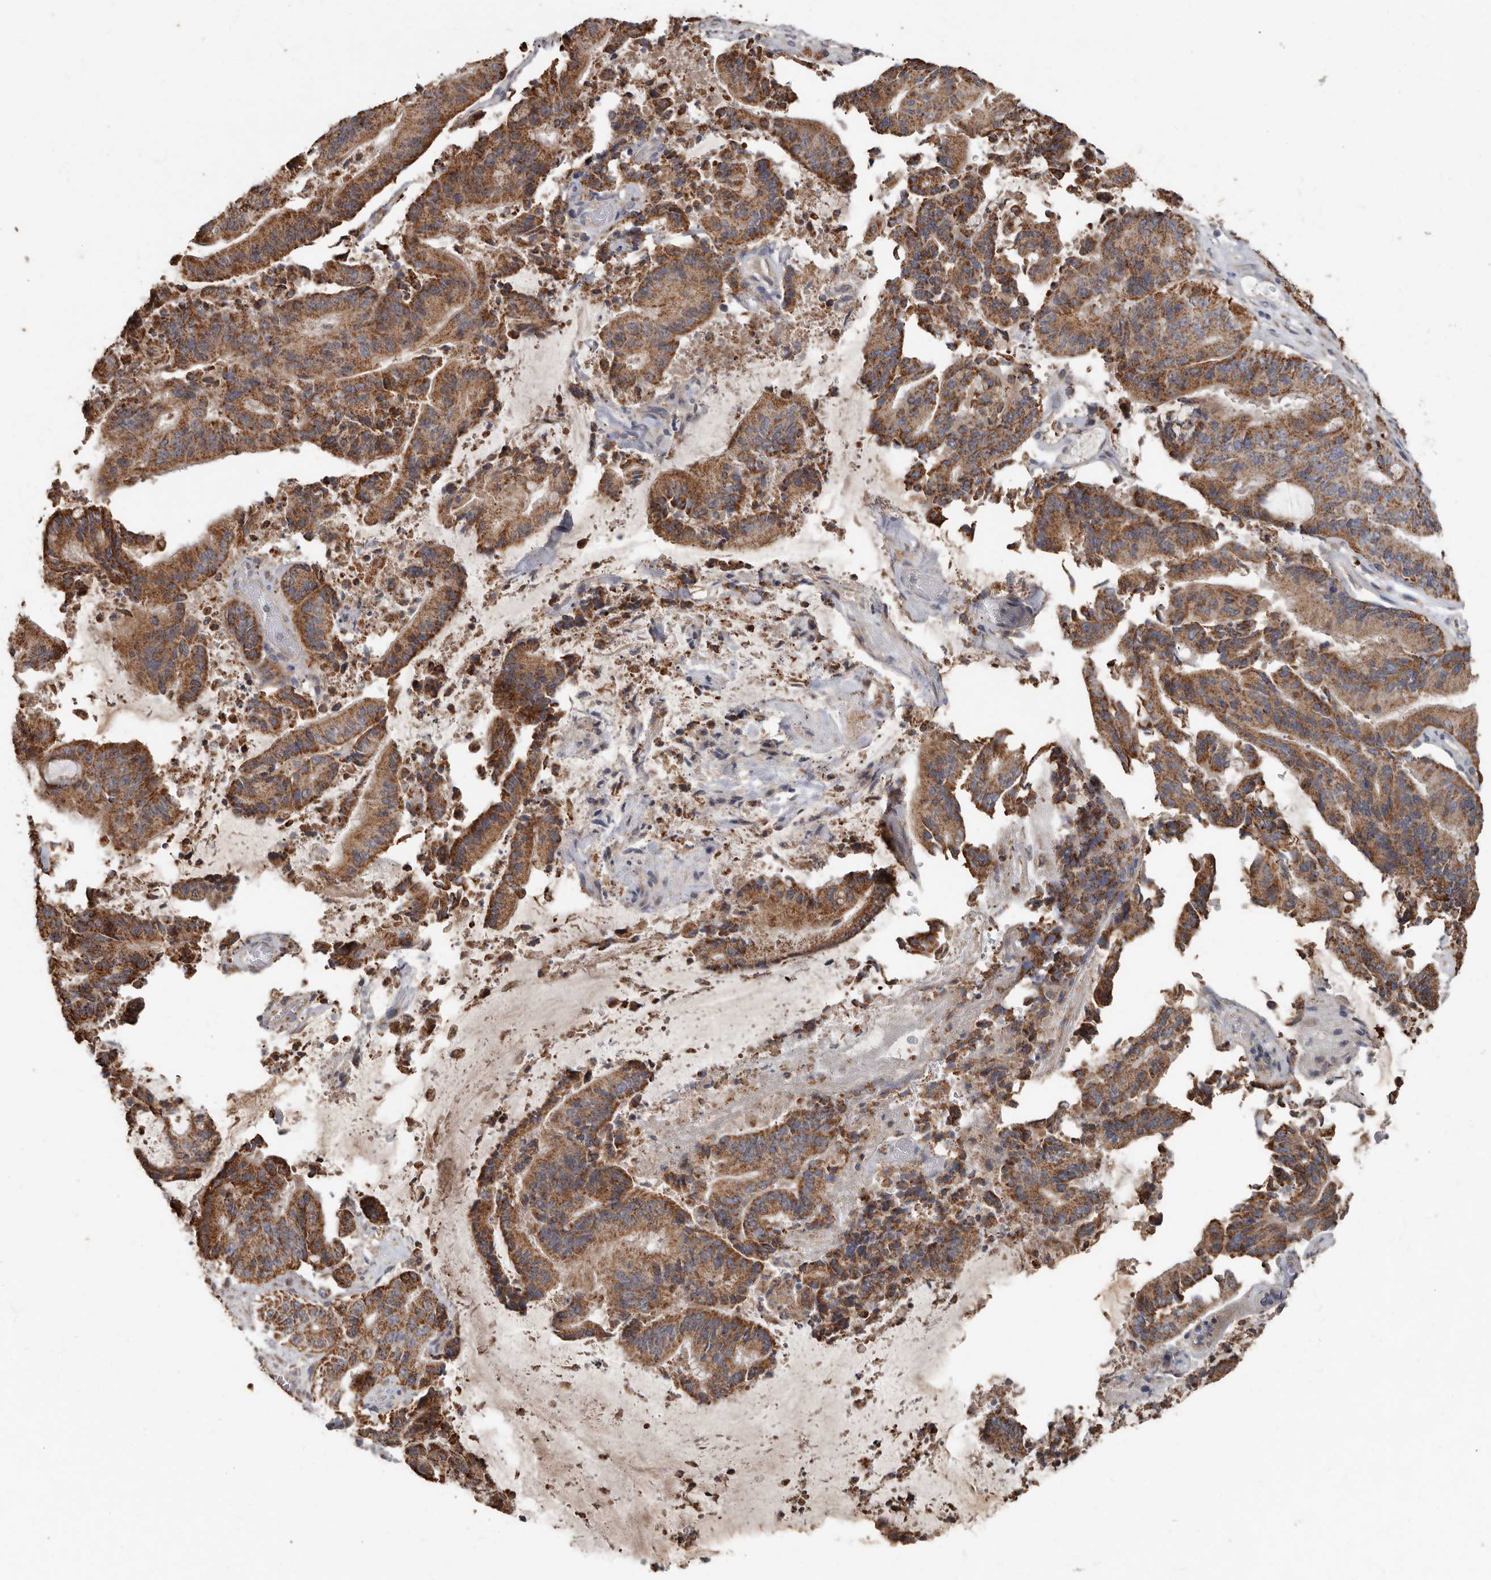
{"staining": {"intensity": "strong", "quantity": "25%-75%", "location": "cytoplasmic/membranous"}, "tissue": "liver cancer", "cell_type": "Tumor cells", "image_type": "cancer", "snomed": [{"axis": "morphology", "description": "Normal tissue, NOS"}, {"axis": "morphology", "description": "Cholangiocarcinoma"}, {"axis": "topography", "description": "Liver"}, {"axis": "topography", "description": "Peripheral nerve tissue"}], "caption": "Protein expression analysis of liver cholangiocarcinoma shows strong cytoplasmic/membranous positivity in about 25%-75% of tumor cells. (brown staining indicates protein expression, while blue staining denotes nuclei).", "gene": "KIF26B", "patient": {"sex": "female", "age": 73}}